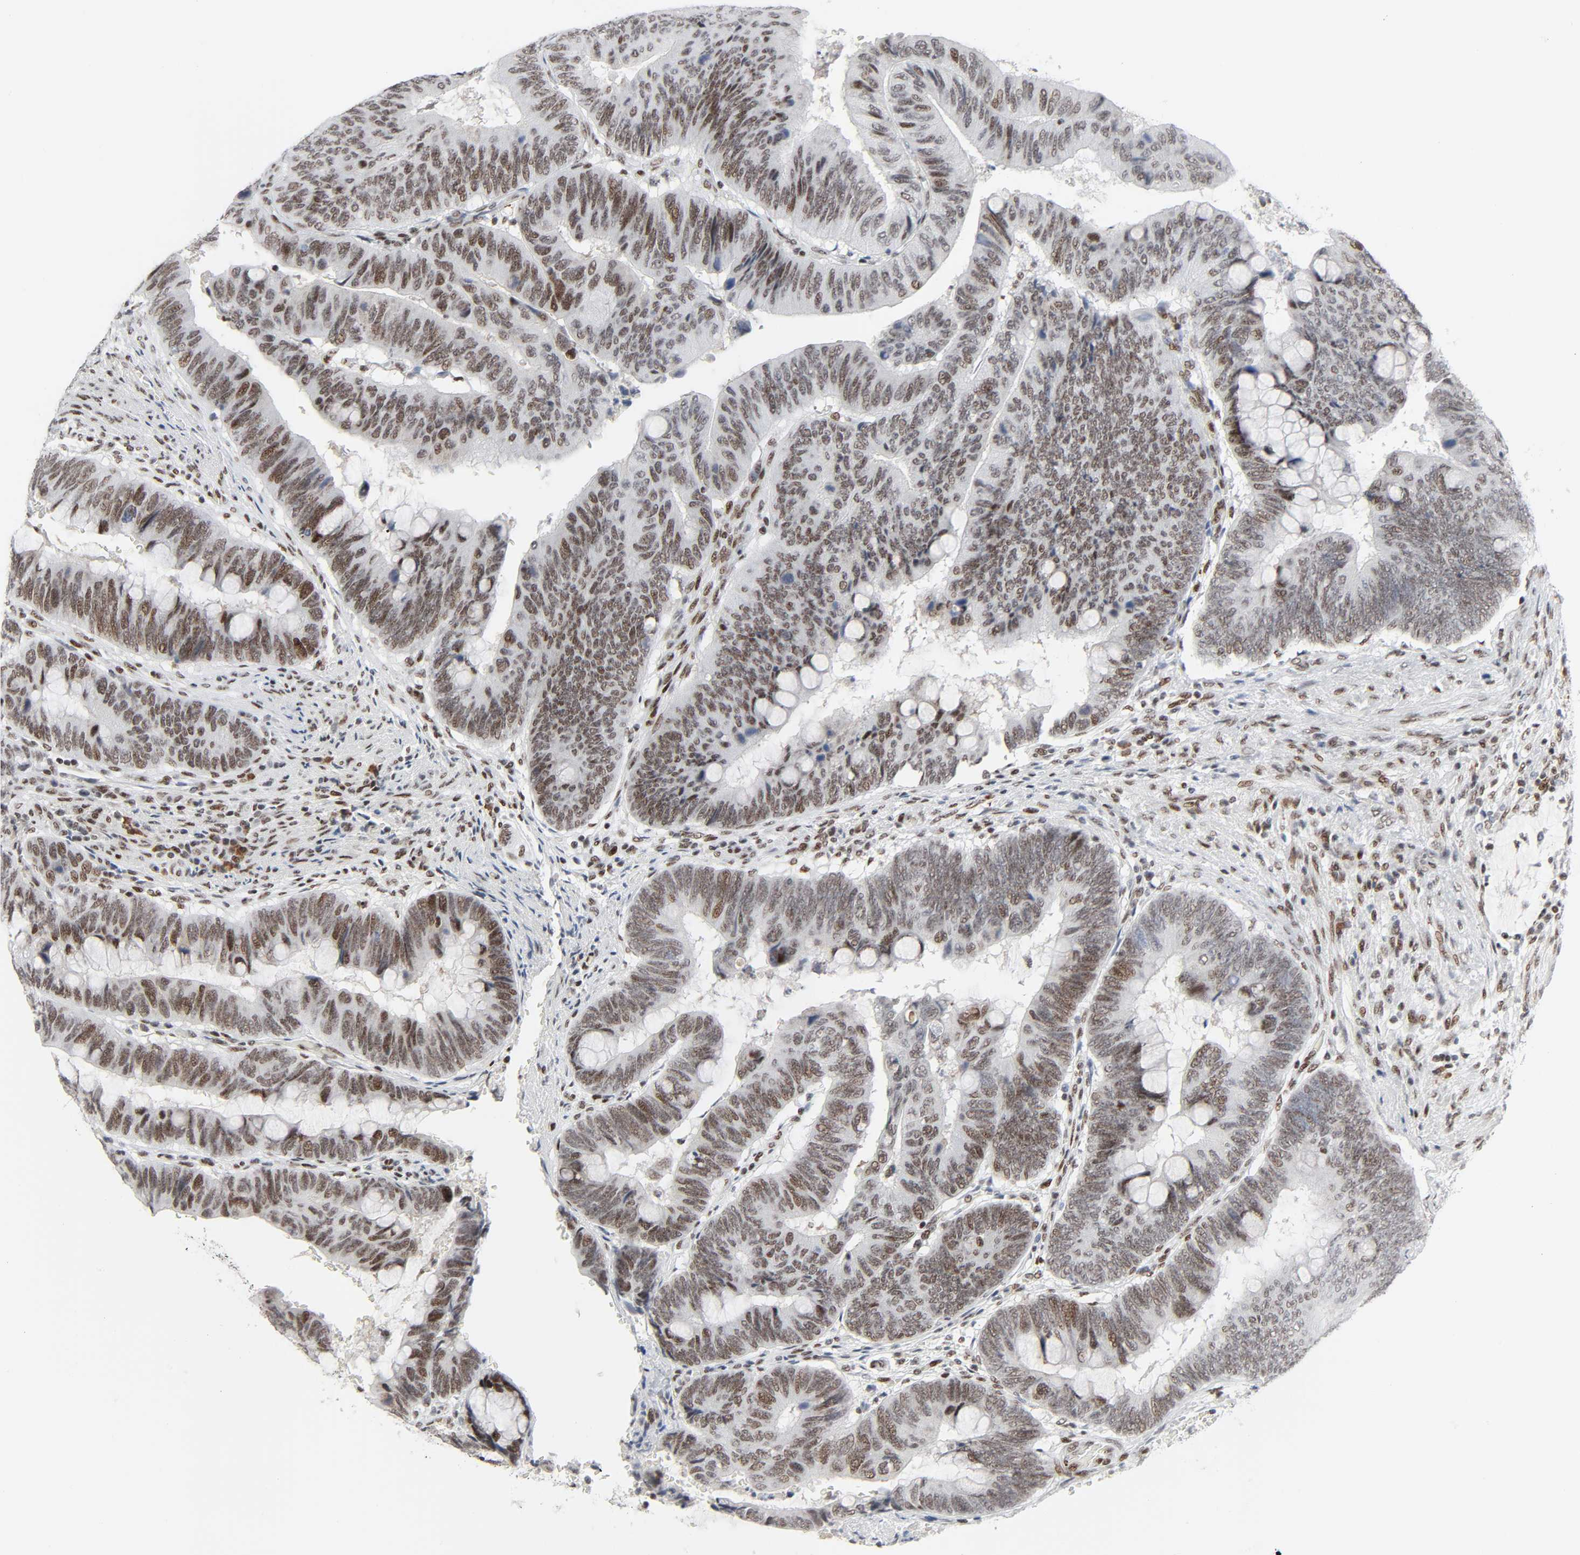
{"staining": {"intensity": "moderate", "quantity": ">75%", "location": "nuclear"}, "tissue": "colorectal cancer", "cell_type": "Tumor cells", "image_type": "cancer", "snomed": [{"axis": "morphology", "description": "Normal tissue, NOS"}, {"axis": "morphology", "description": "Adenocarcinoma, NOS"}, {"axis": "topography", "description": "Rectum"}], "caption": "Tumor cells exhibit medium levels of moderate nuclear staining in approximately >75% of cells in human colorectal adenocarcinoma. The staining was performed using DAB, with brown indicating positive protein expression. Nuclei are stained blue with hematoxylin.", "gene": "CREBBP", "patient": {"sex": "male", "age": 92}}